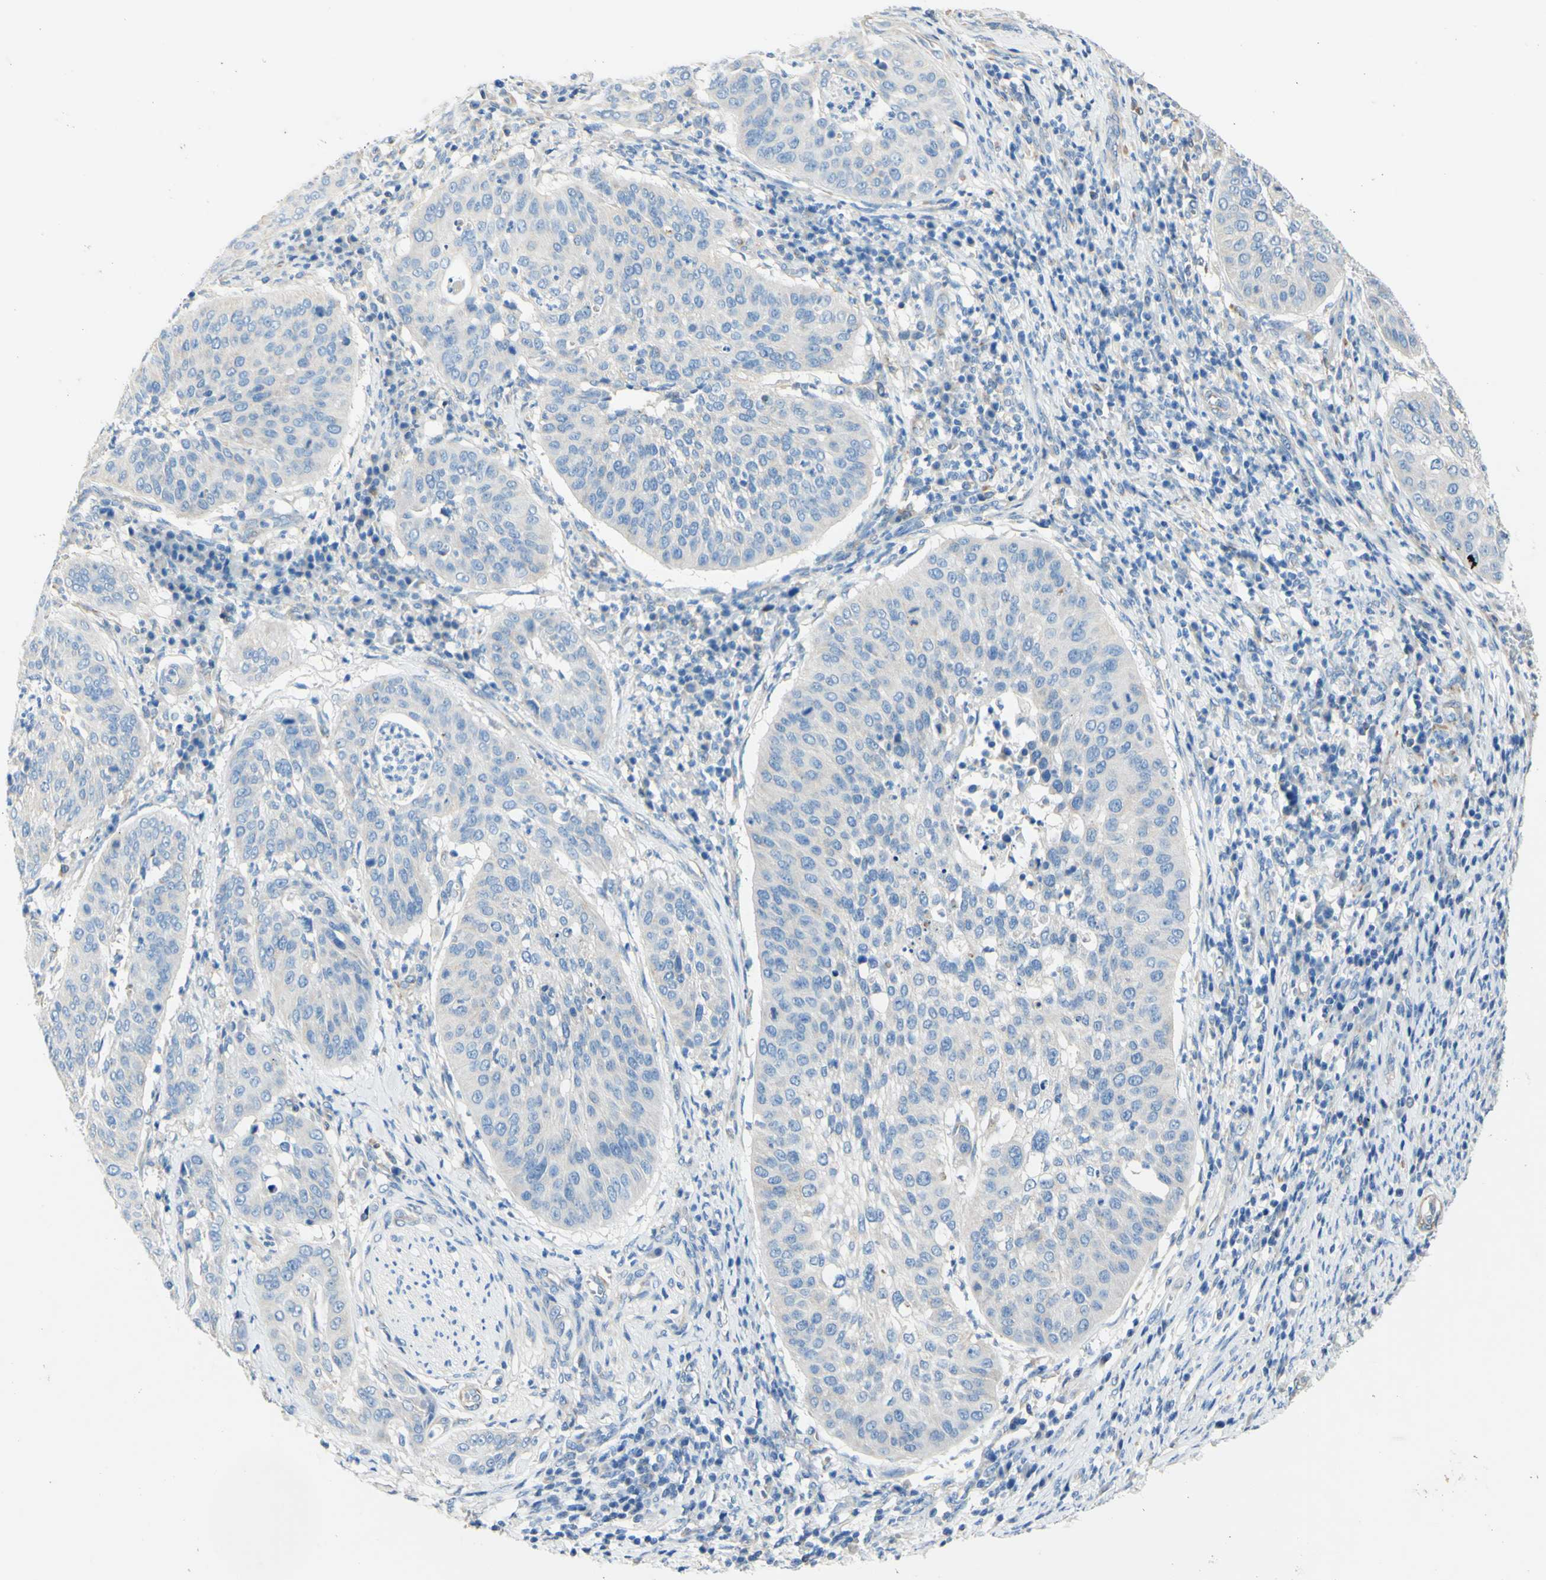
{"staining": {"intensity": "negative", "quantity": "none", "location": "none"}, "tissue": "cervical cancer", "cell_type": "Tumor cells", "image_type": "cancer", "snomed": [{"axis": "morphology", "description": "Normal tissue, NOS"}, {"axis": "morphology", "description": "Squamous cell carcinoma, NOS"}, {"axis": "topography", "description": "Cervix"}], "caption": "Human squamous cell carcinoma (cervical) stained for a protein using IHC exhibits no expression in tumor cells.", "gene": "RETREG2", "patient": {"sex": "female", "age": 39}}